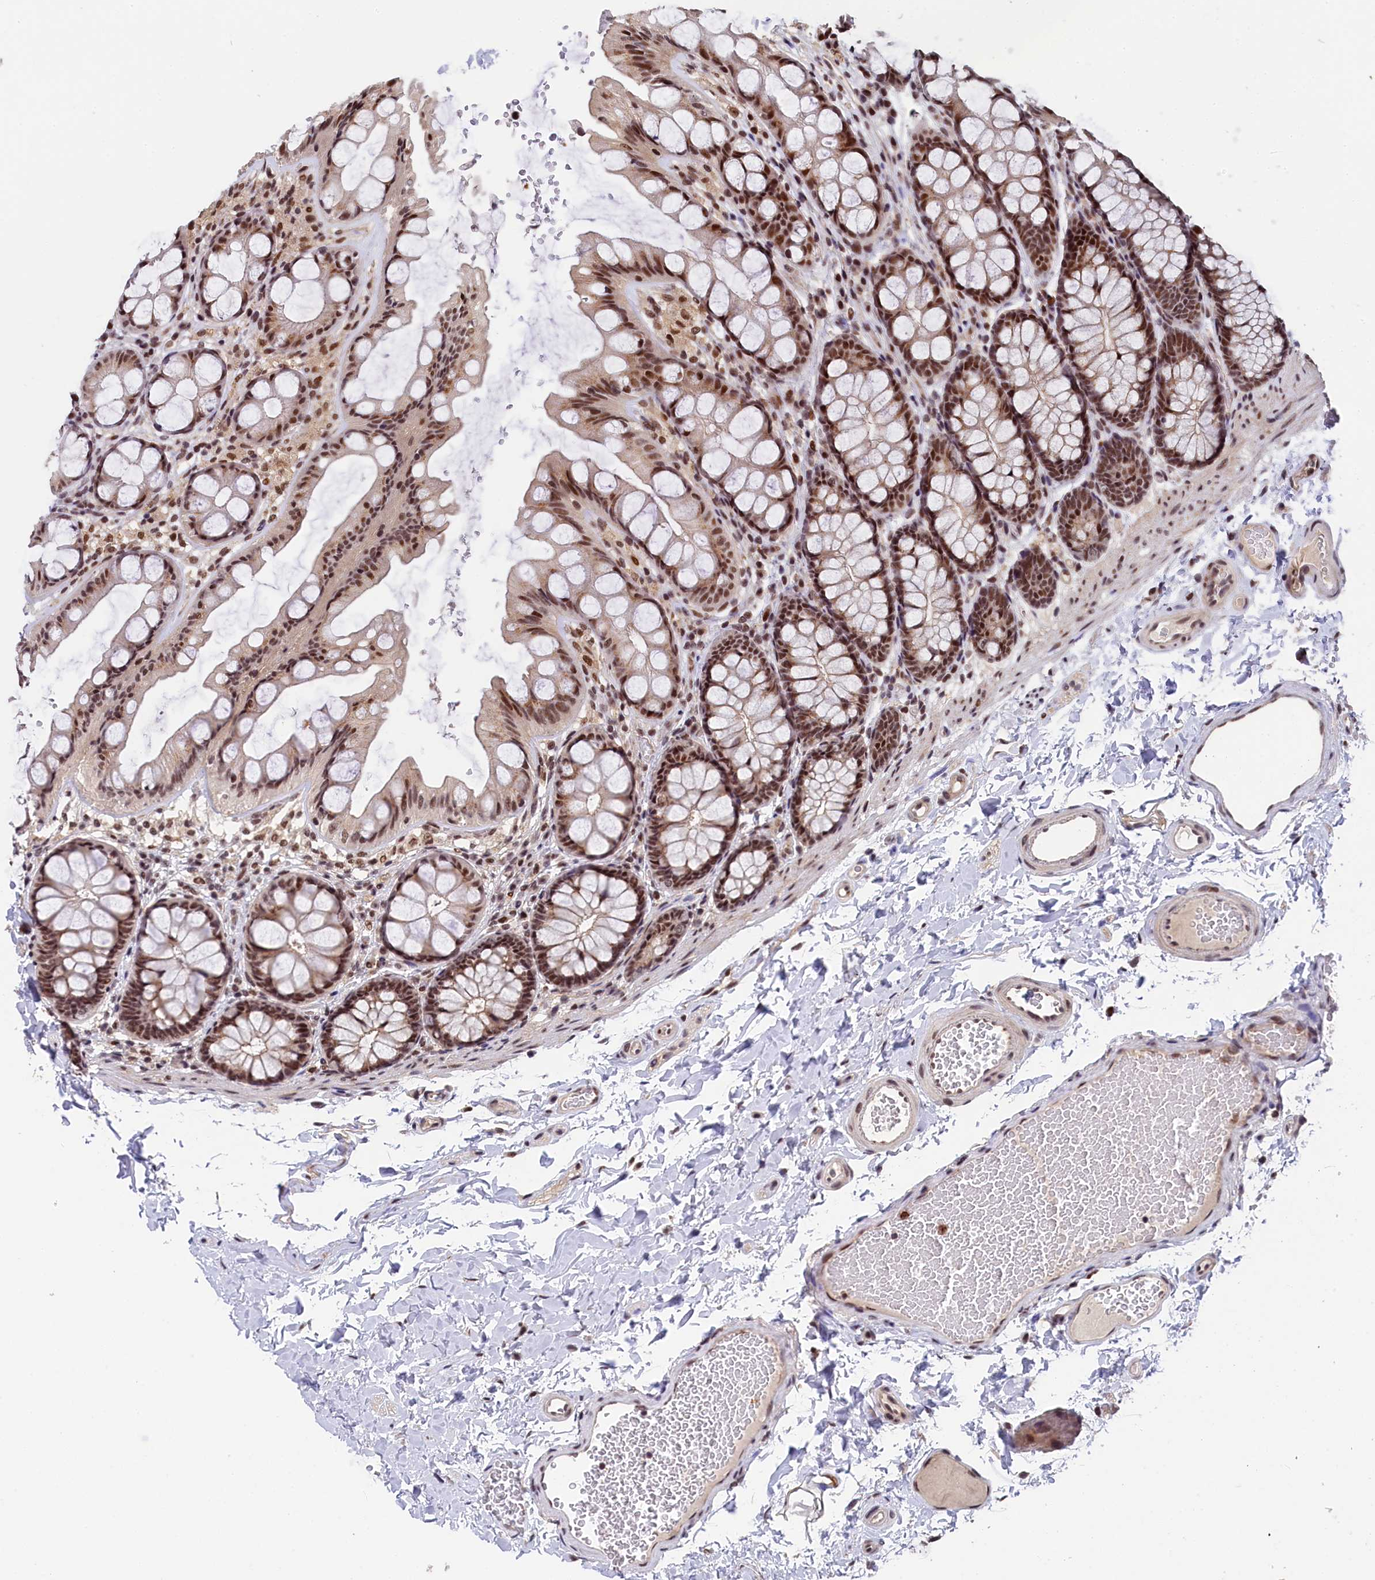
{"staining": {"intensity": "moderate", "quantity": ">75%", "location": "nuclear"}, "tissue": "colon", "cell_type": "Endothelial cells", "image_type": "normal", "snomed": [{"axis": "morphology", "description": "Normal tissue, NOS"}, {"axis": "topography", "description": "Colon"}], "caption": "An immunohistochemistry (IHC) image of normal tissue is shown. Protein staining in brown labels moderate nuclear positivity in colon within endothelial cells.", "gene": "ADIG", "patient": {"sex": "male", "age": 47}}